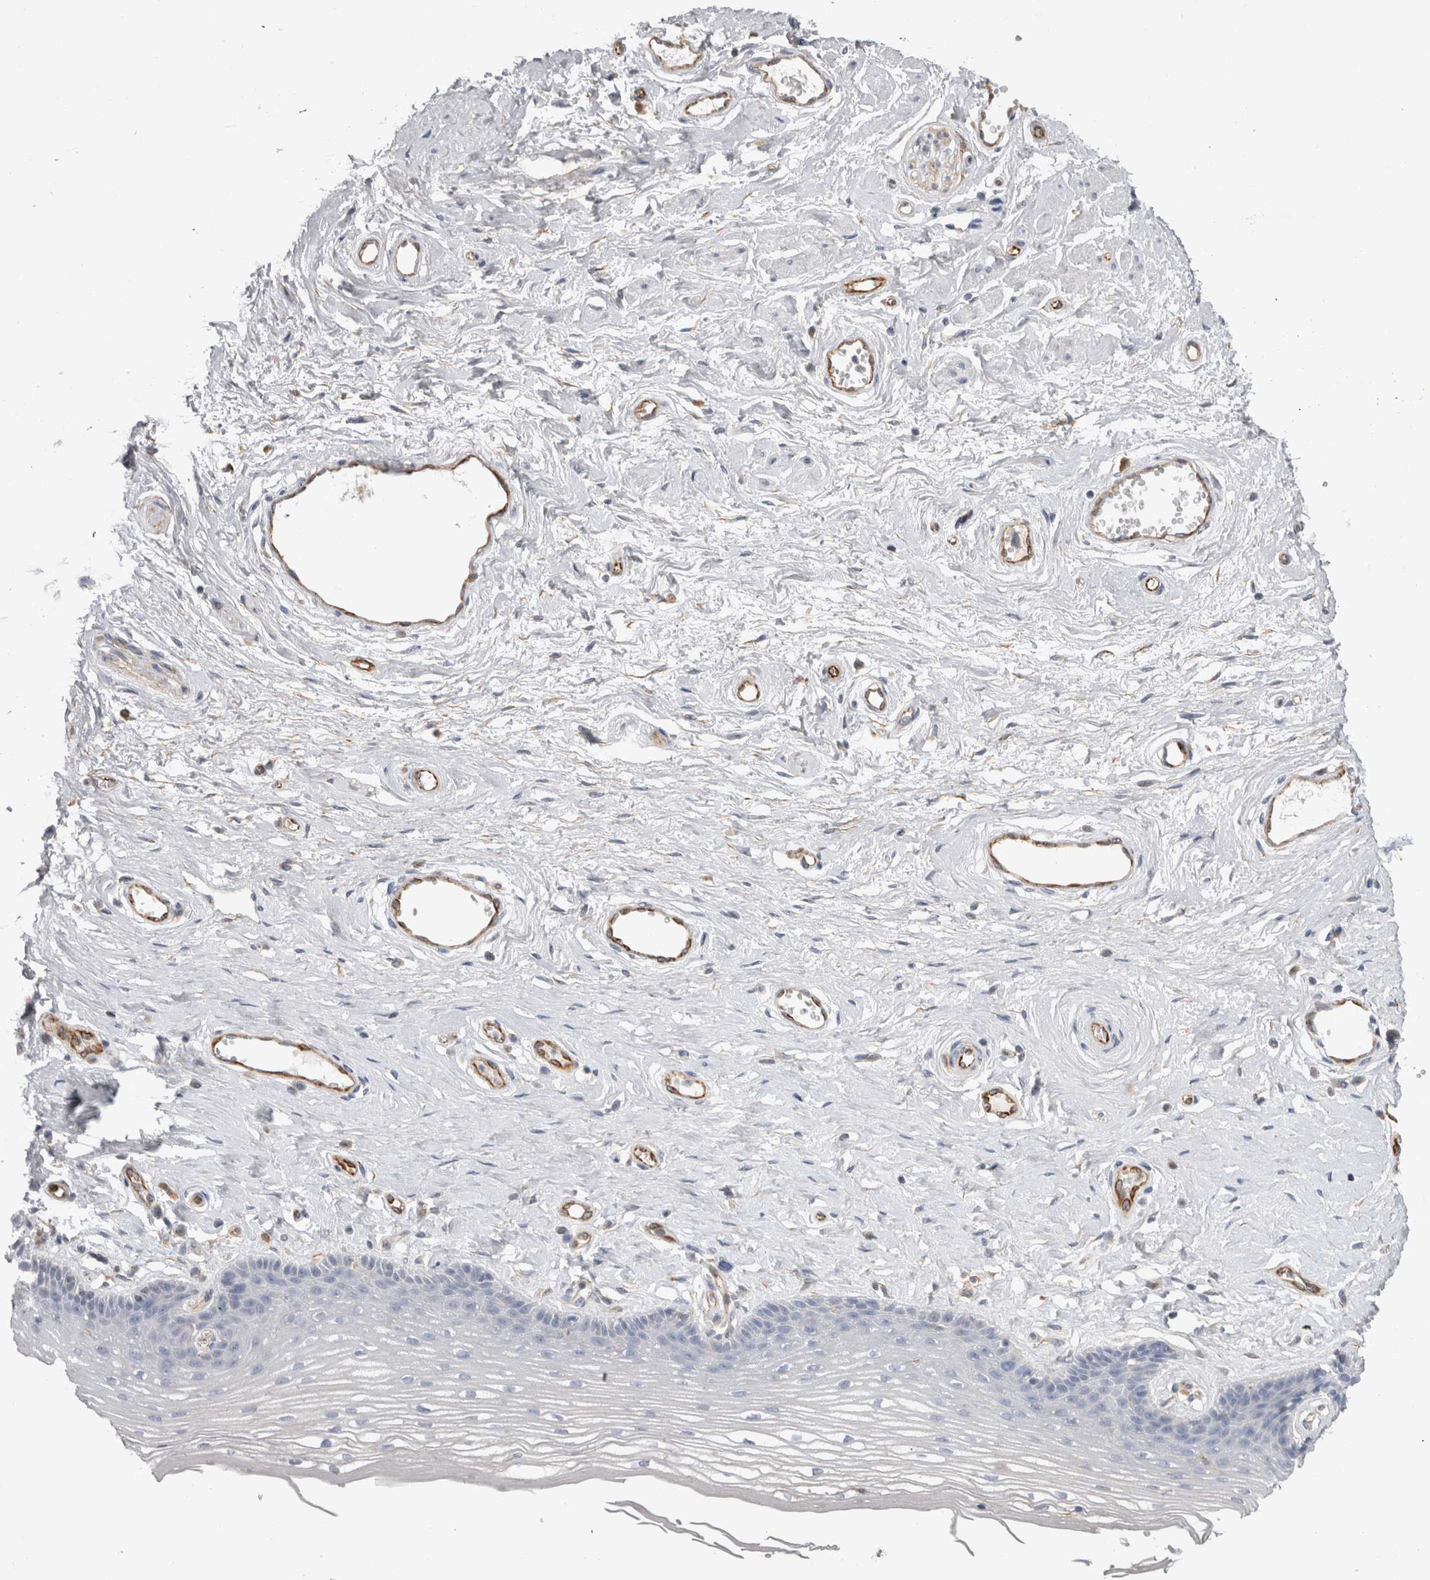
{"staining": {"intensity": "negative", "quantity": "none", "location": "none"}, "tissue": "vagina", "cell_type": "Squamous epithelial cells", "image_type": "normal", "snomed": [{"axis": "morphology", "description": "Normal tissue, NOS"}, {"axis": "topography", "description": "Vagina"}], "caption": "High power microscopy micrograph of an immunohistochemistry image of benign vagina, revealing no significant staining in squamous epithelial cells. (DAB immunohistochemistry (IHC) with hematoxylin counter stain).", "gene": "STRADB", "patient": {"sex": "female", "age": 46}}